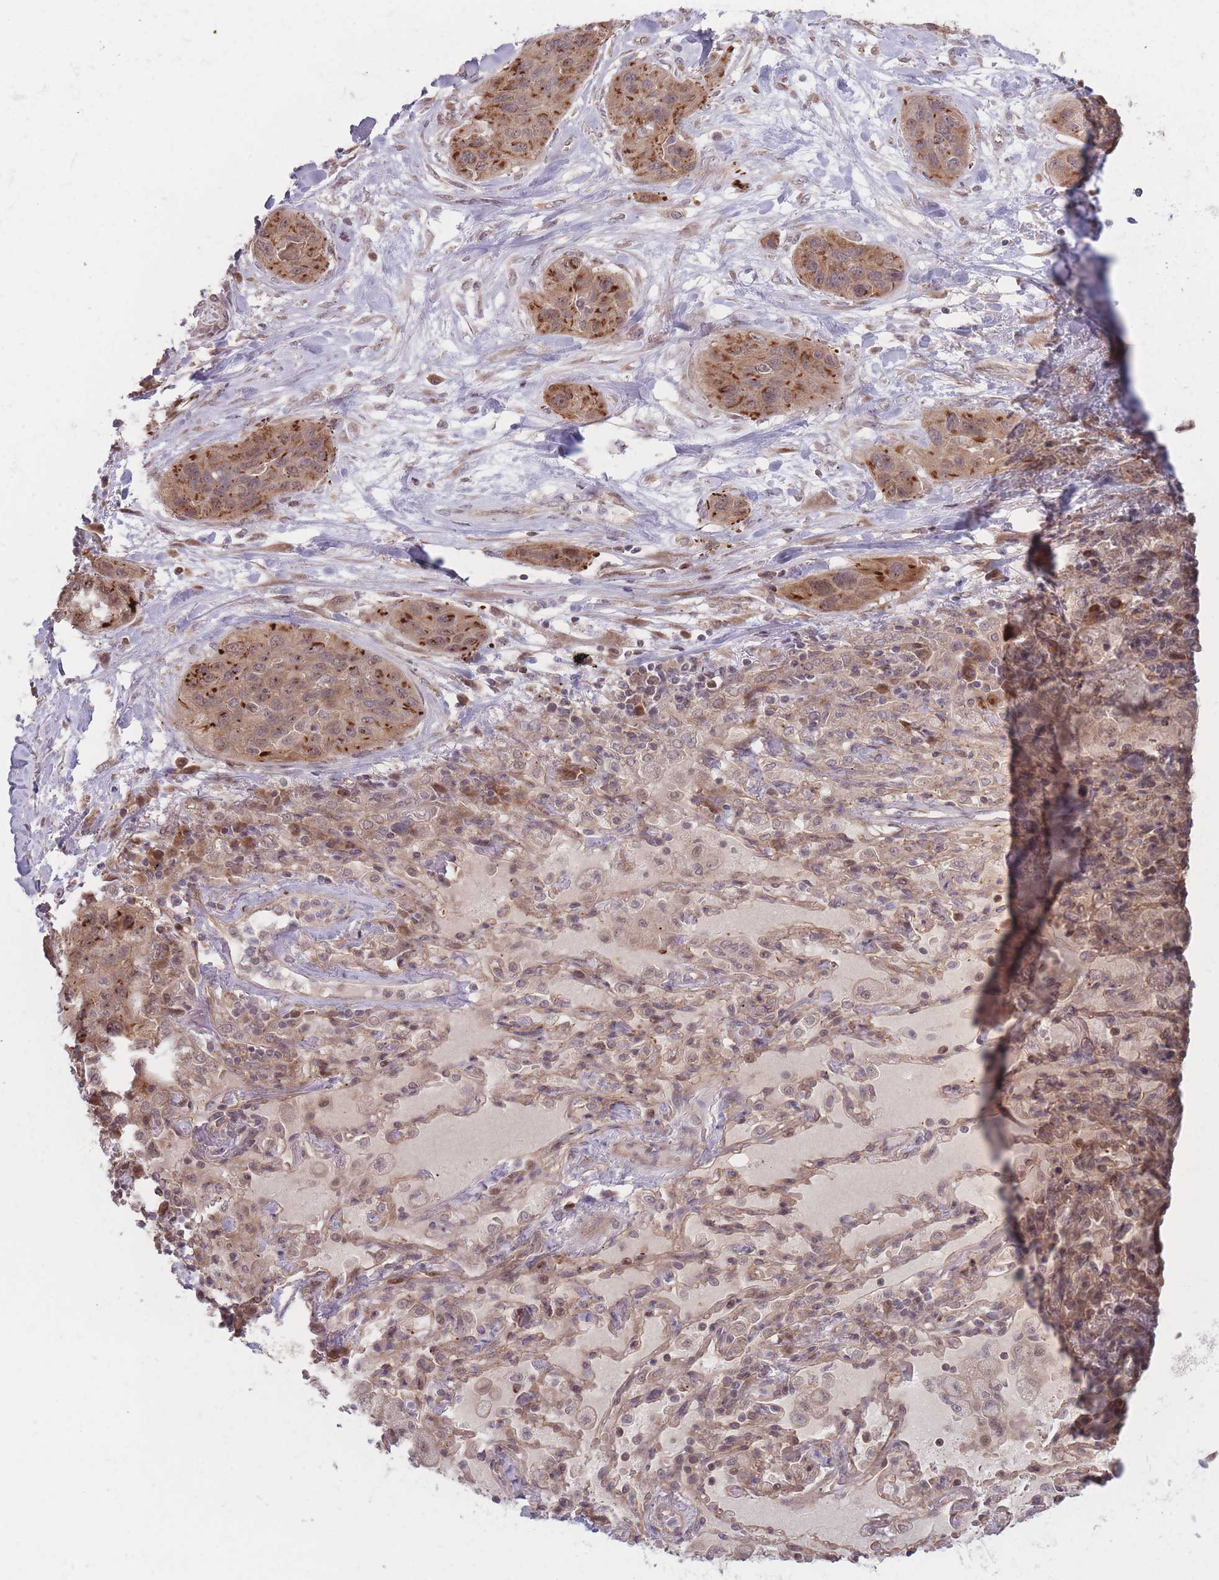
{"staining": {"intensity": "moderate", "quantity": ">75%", "location": "cytoplasmic/membranous"}, "tissue": "lung cancer", "cell_type": "Tumor cells", "image_type": "cancer", "snomed": [{"axis": "morphology", "description": "Squamous cell carcinoma, NOS"}, {"axis": "topography", "description": "Lung"}], "caption": "High-magnification brightfield microscopy of lung cancer (squamous cell carcinoma) stained with DAB (brown) and counterstained with hematoxylin (blue). tumor cells exhibit moderate cytoplasmic/membranous staining is appreciated in approximately>75% of cells.", "gene": "RPS18", "patient": {"sex": "female", "age": 70}}